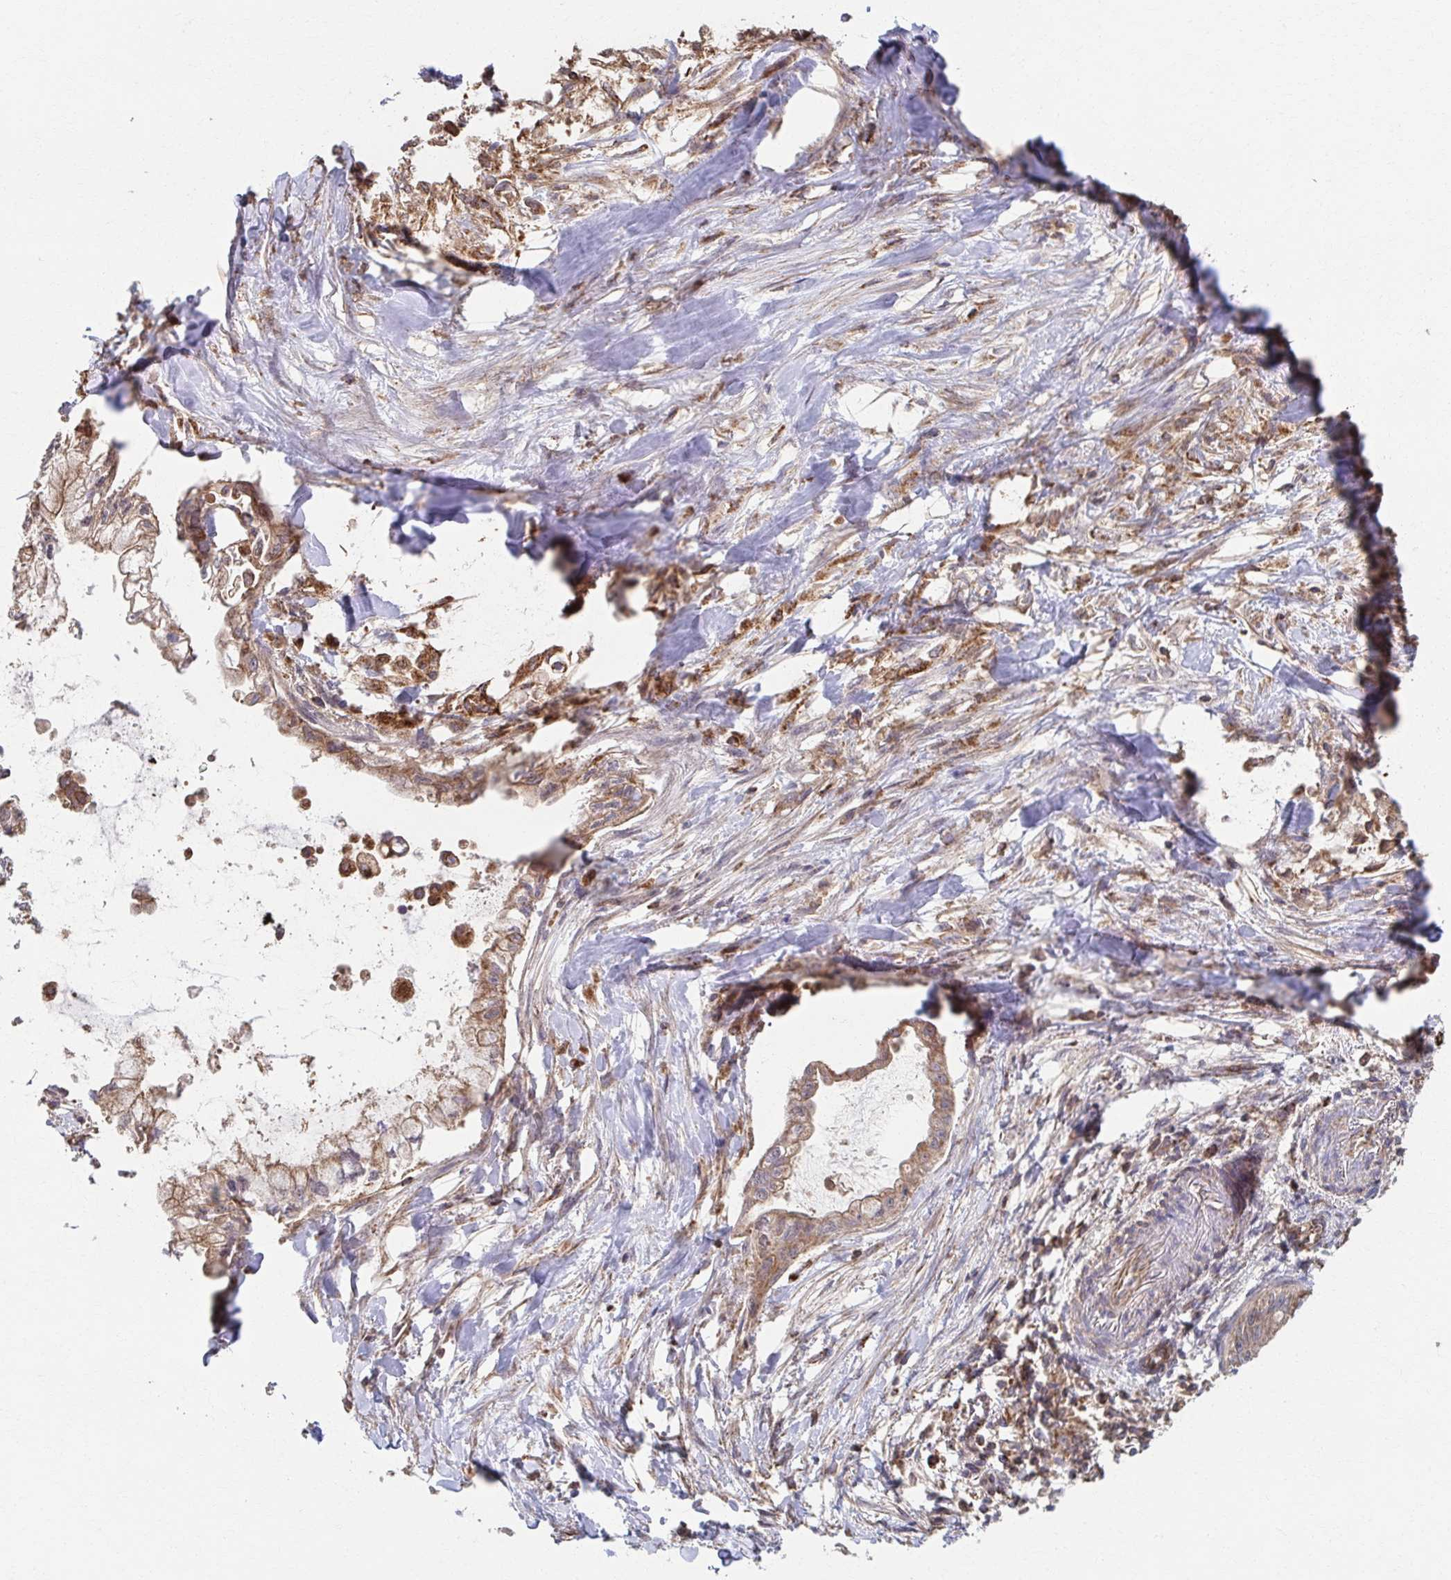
{"staining": {"intensity": "moderate", "quantity": ">75%", "location": "cytoplasmic/membranous"}, "tissue": "pancreatic cancer", "cell_type": "Tumor cells", "image_type": "cancer", "snomed": [{"axis": "morphology", "description": "Adenocarcinoma, NOS"}, {"axis": "topography", "description": "Pancreas"}], "caption": "This micrograph exhibits immunohistochemistry staining of human pancreatic cancer, with medium moderate cytoplasmic/membranous expression in about >75% of tumor cells.", "gene": "KLHL34", "patient": {"sex": "male", "age": 48}}